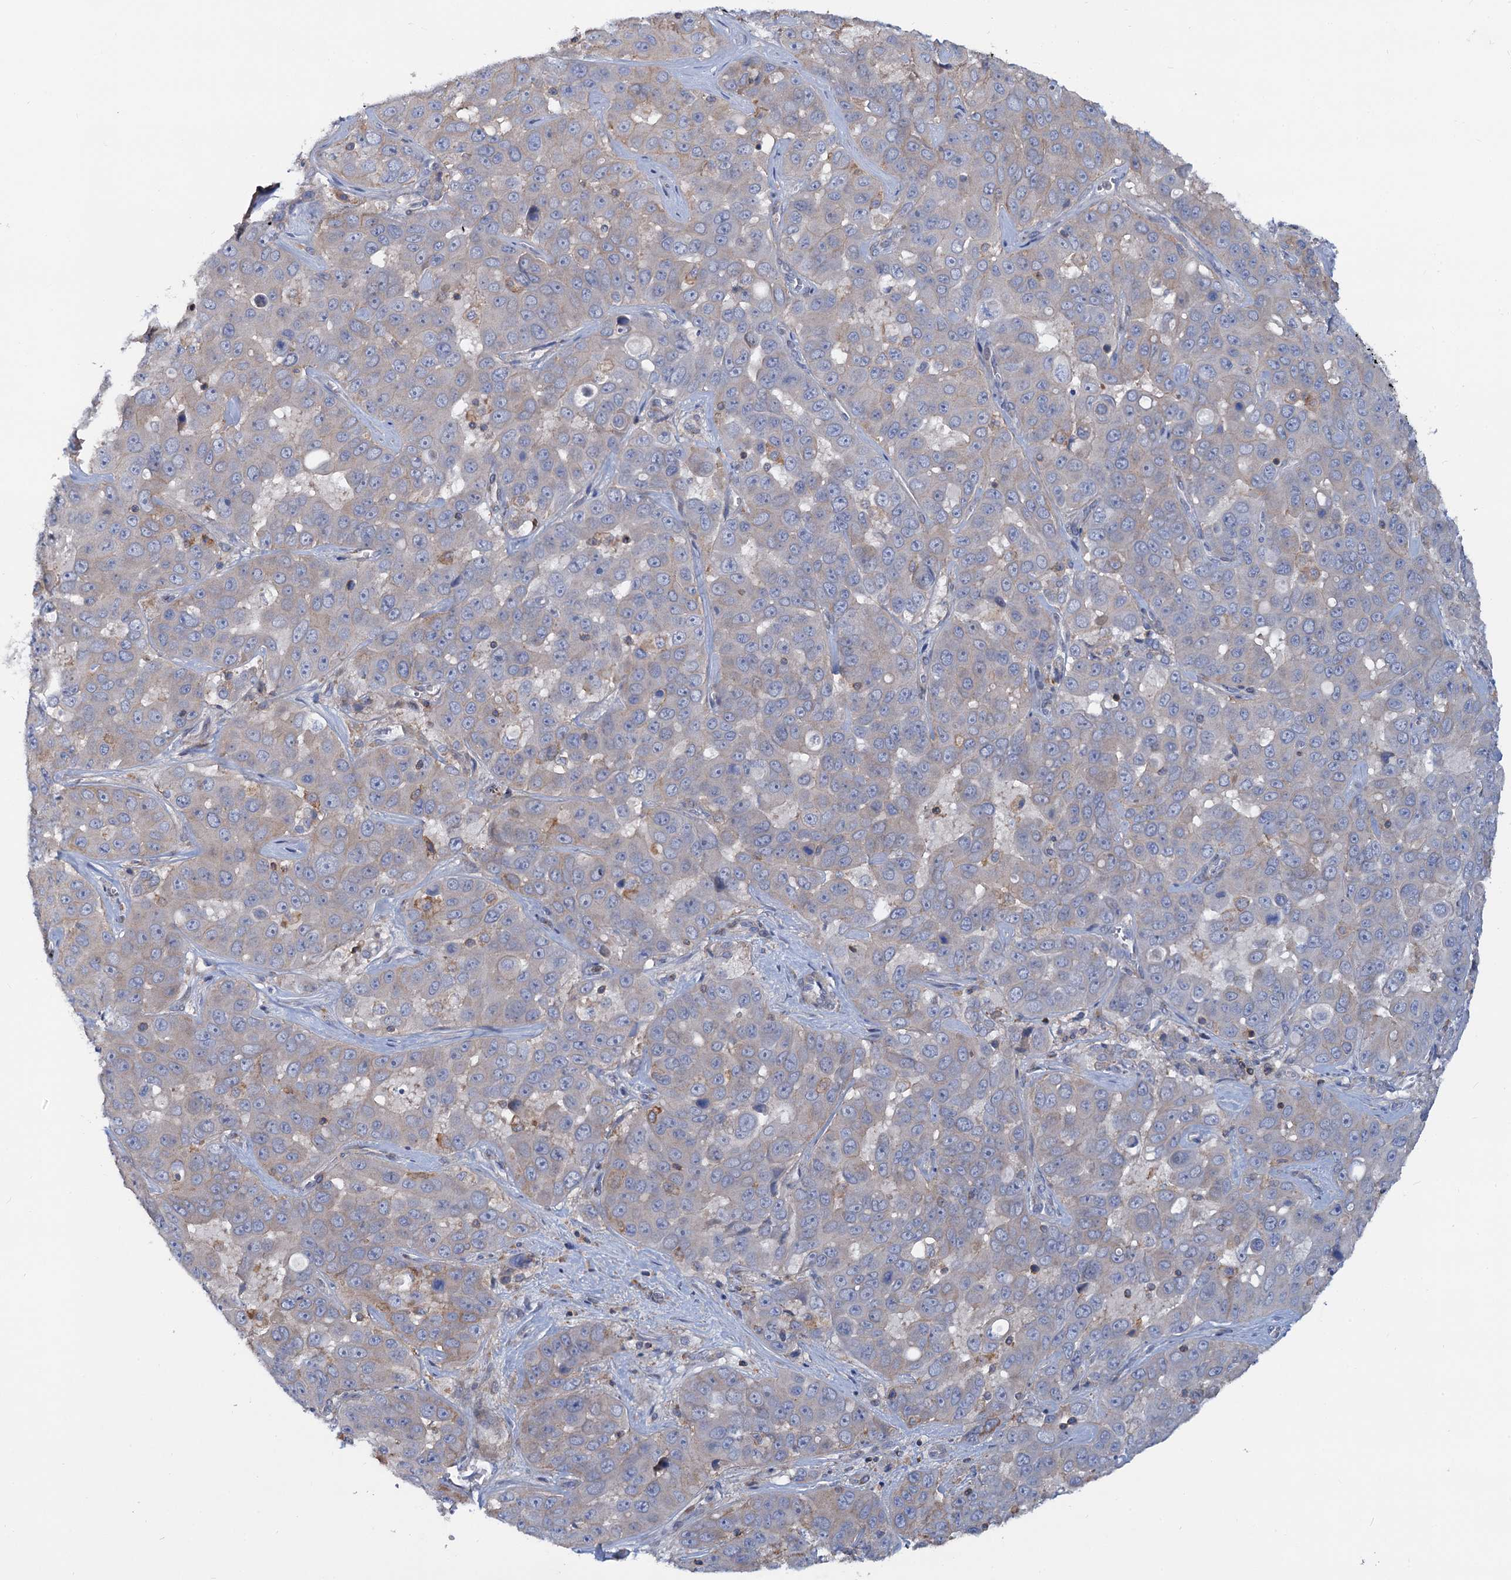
{"staining": {"intensity": "moderate", "quantity": "<25%", "location": "cytoplasmic/membranous"}, "tissue": "liver cancer", "cell_type": "Tumor cells", "image_type": "cancer", "snomed": [{"axis": "morphology", "description": "Cholangiocarcinoma"}, {"axis": "topography", "description": "Liver"}], "caption": "A photomicrograph showing moderate cytoplasmic/membranous expression in approximately <25% of tumor cells in liver cancer (cholangiocarcinoma), as visualized by brown immunohistochemical staining.", "gene": "LRCH4", "patient": {"sex": "female", "age": 52}}